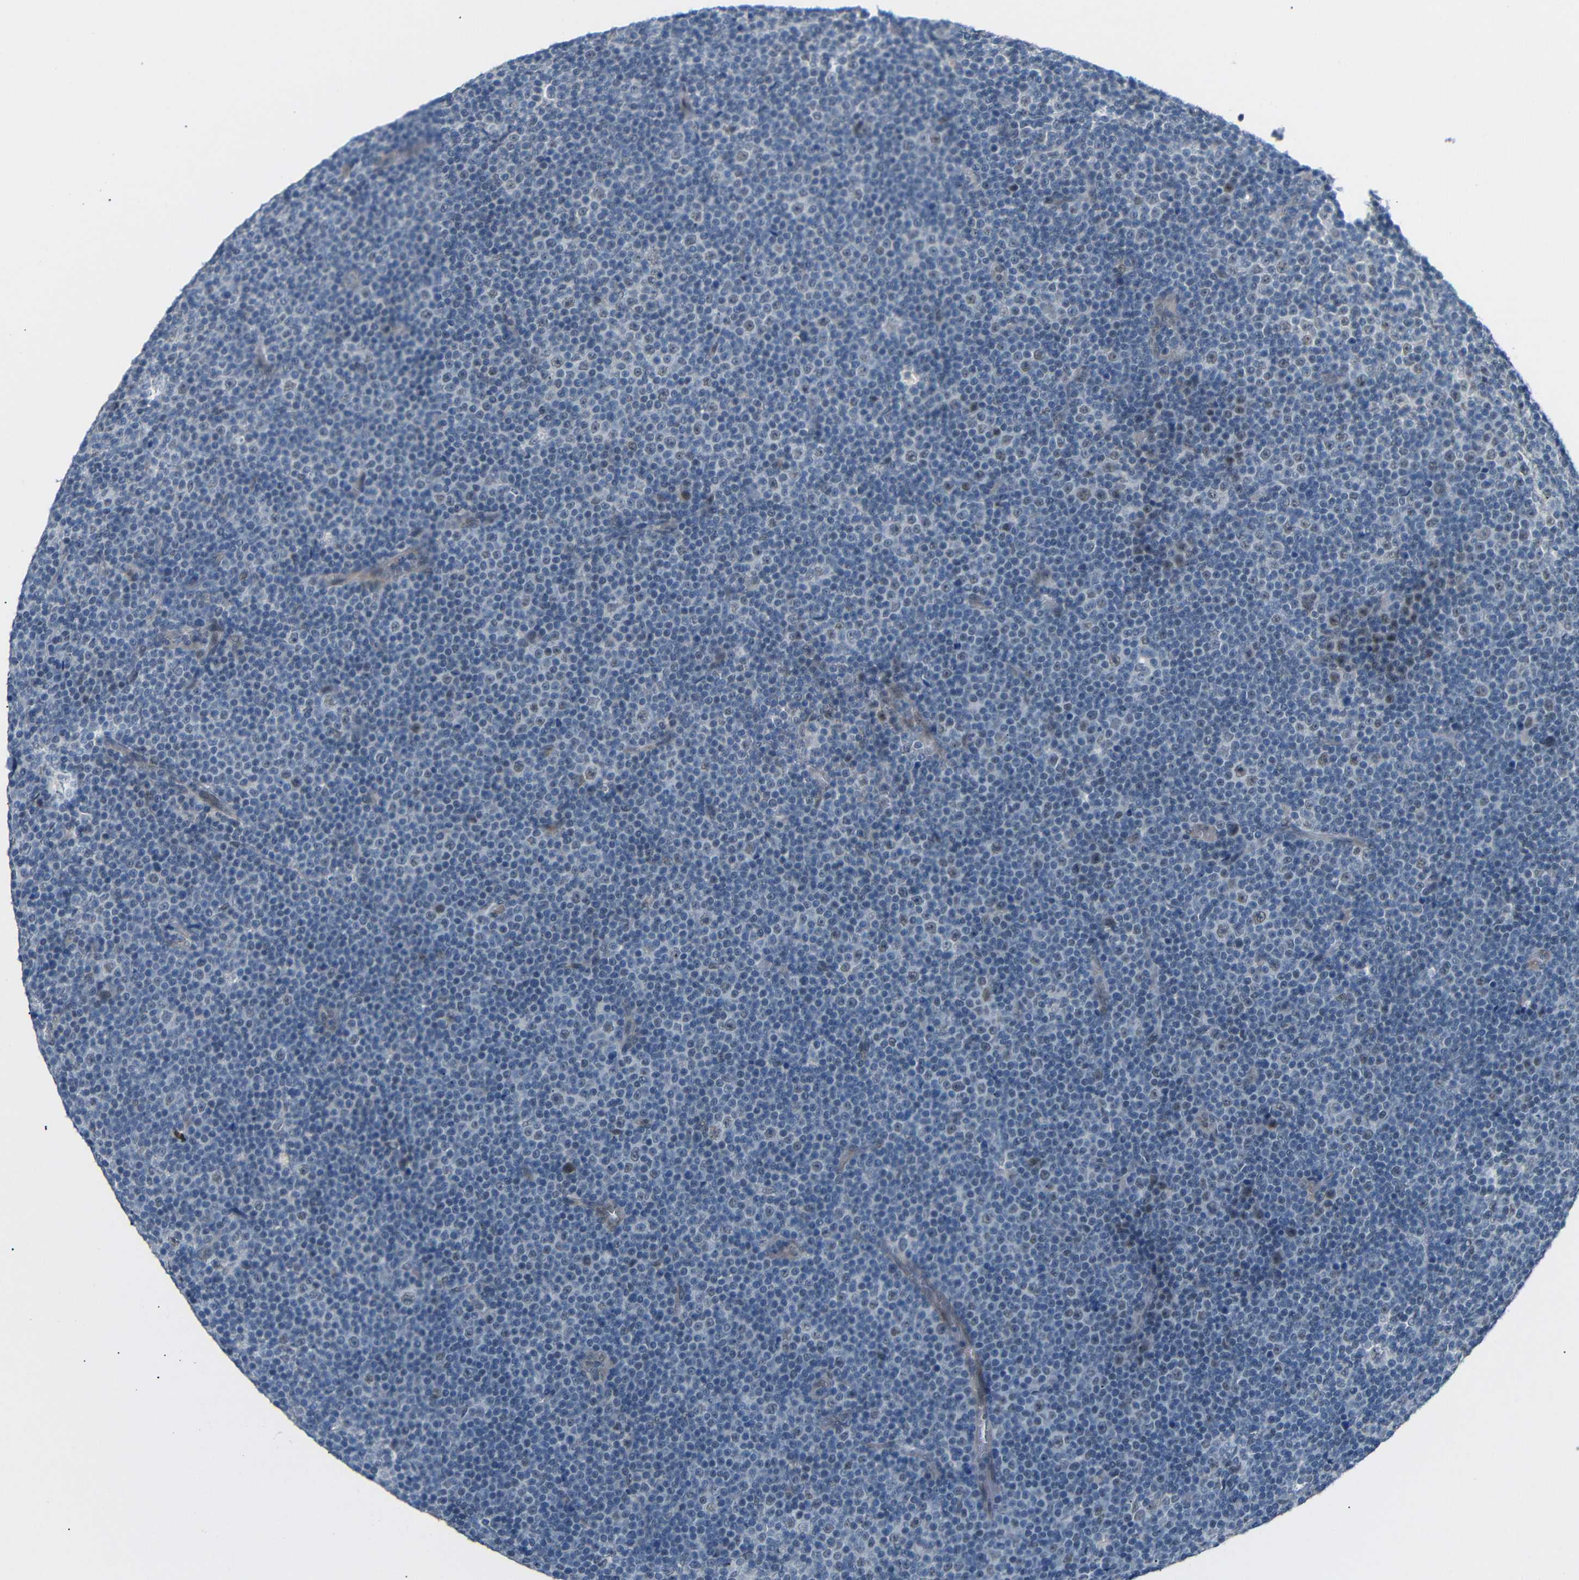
{"staining": {"intensity": "weak", "quantity": "<25%", "location": "nuclear"}, "tissue": "lymphoma", "cell_type": "Tumor cells", "image_type": "cancer", "snomed": [{"axis": "morphology", "description": "Malignant lymphoma, non-Hodgkin's type, Low grade"}, {"axis": "topography", "description": "Lymph node"}], "caption": "IHC of malignant lymphoma, non-Hodgkin's type (low-grade) displays no positivity in tumor cells. (DAB immunohistochemistry, high magnification).", "gene": "GPR158", "patient": {"sex": "female", "age": 67}}